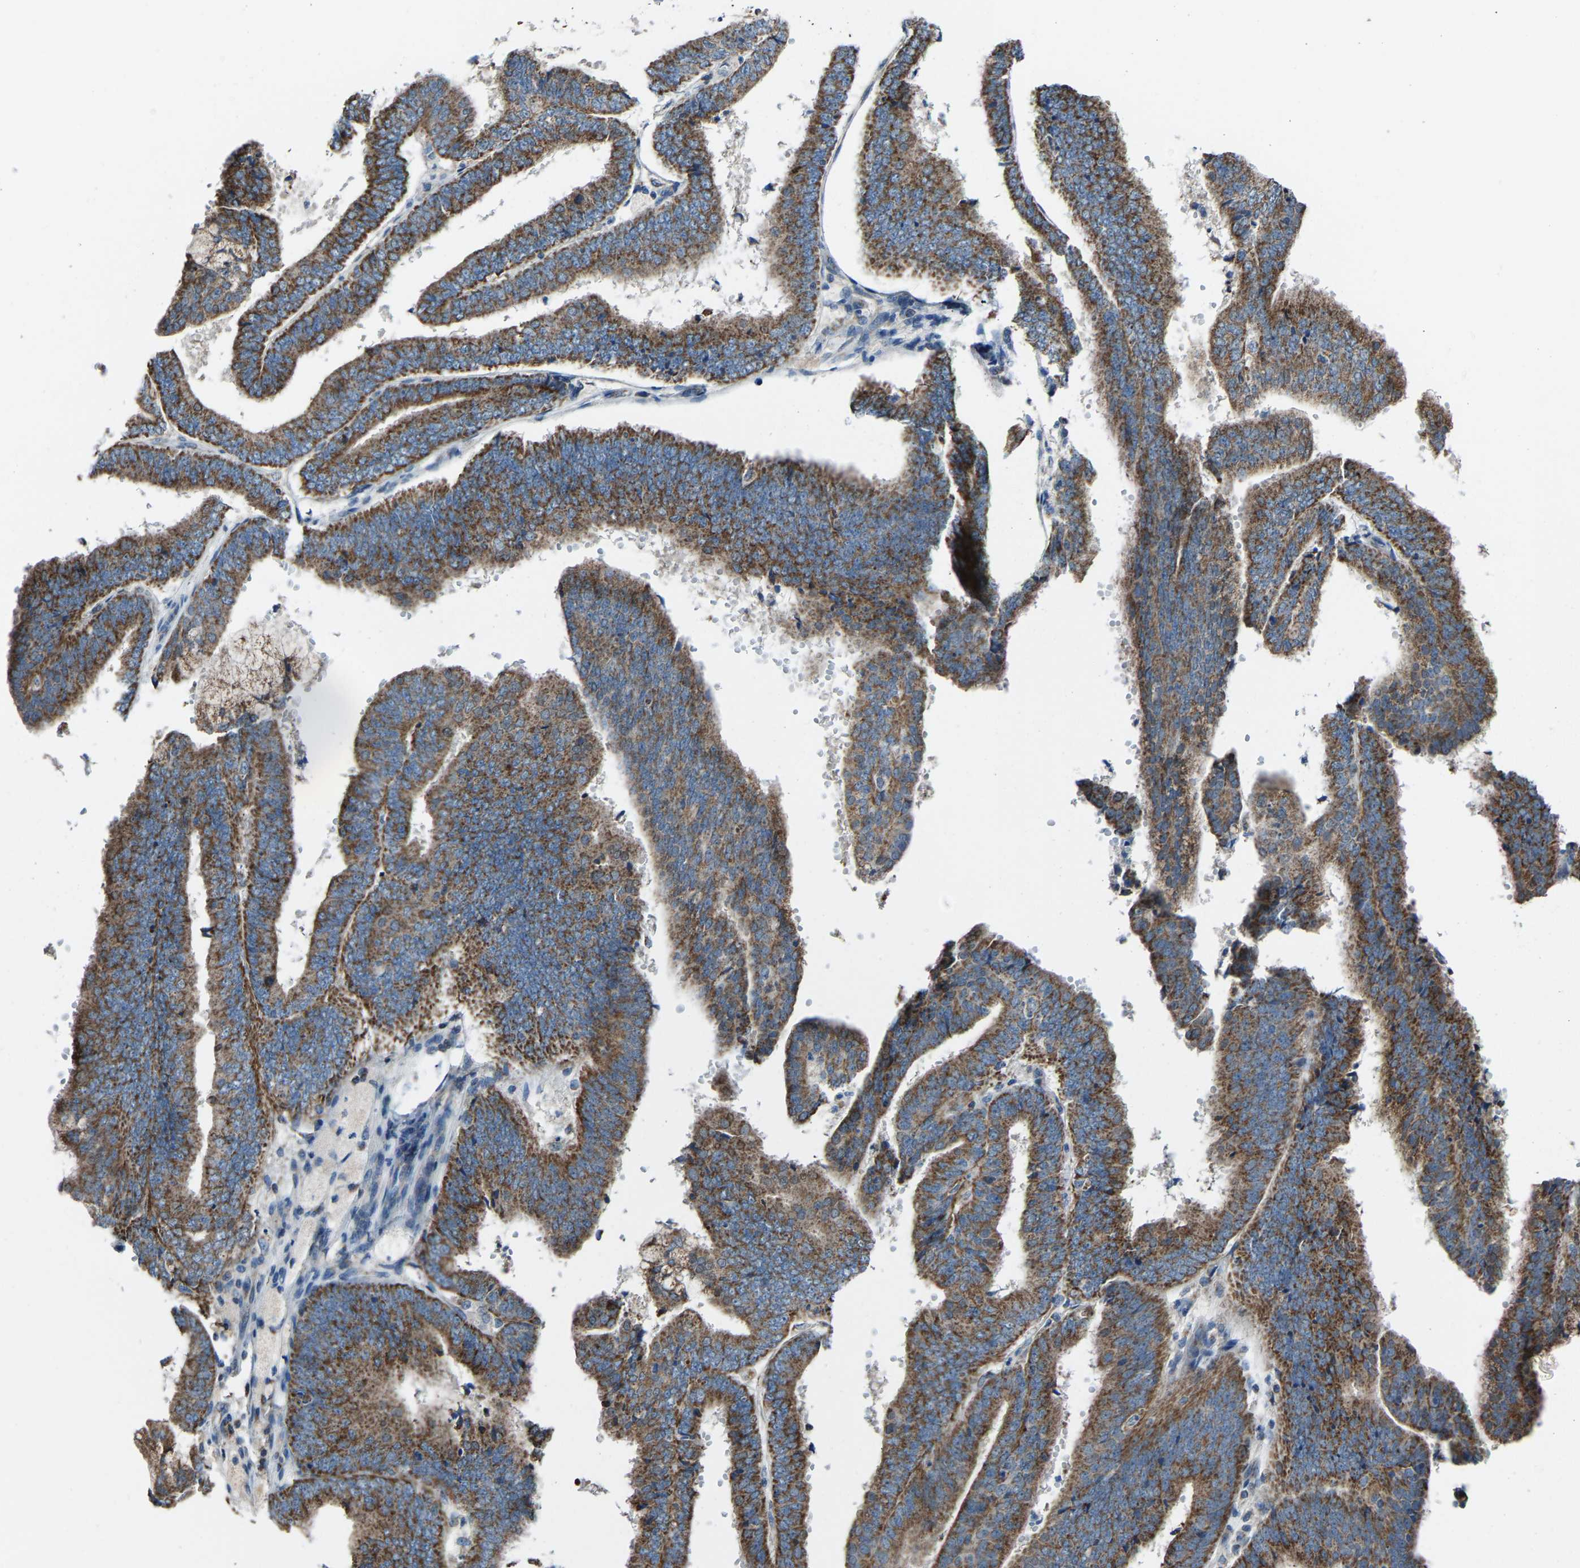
{"staining": {"intensity": "moderate", "quantity": ">75%", "location": "cytoplasmic/membranous"}, "tissue": "endometrial cancer", "cell_type": "Tumor cells", "image_type": "cancer", "snomed": [{"axis": "morphology", "description": "Adenocarcinoma, NOS"}, {"axis": "topography", "description": "Endometrium"}], "caption": "Endometrial cancer stained for a protein (brown) demonstrates moderate cytoplasmic/membranous positive expression in about >75% of tumor cells.", "gene": "CANT1", "patient": {"sex": "female", "age": 63}}